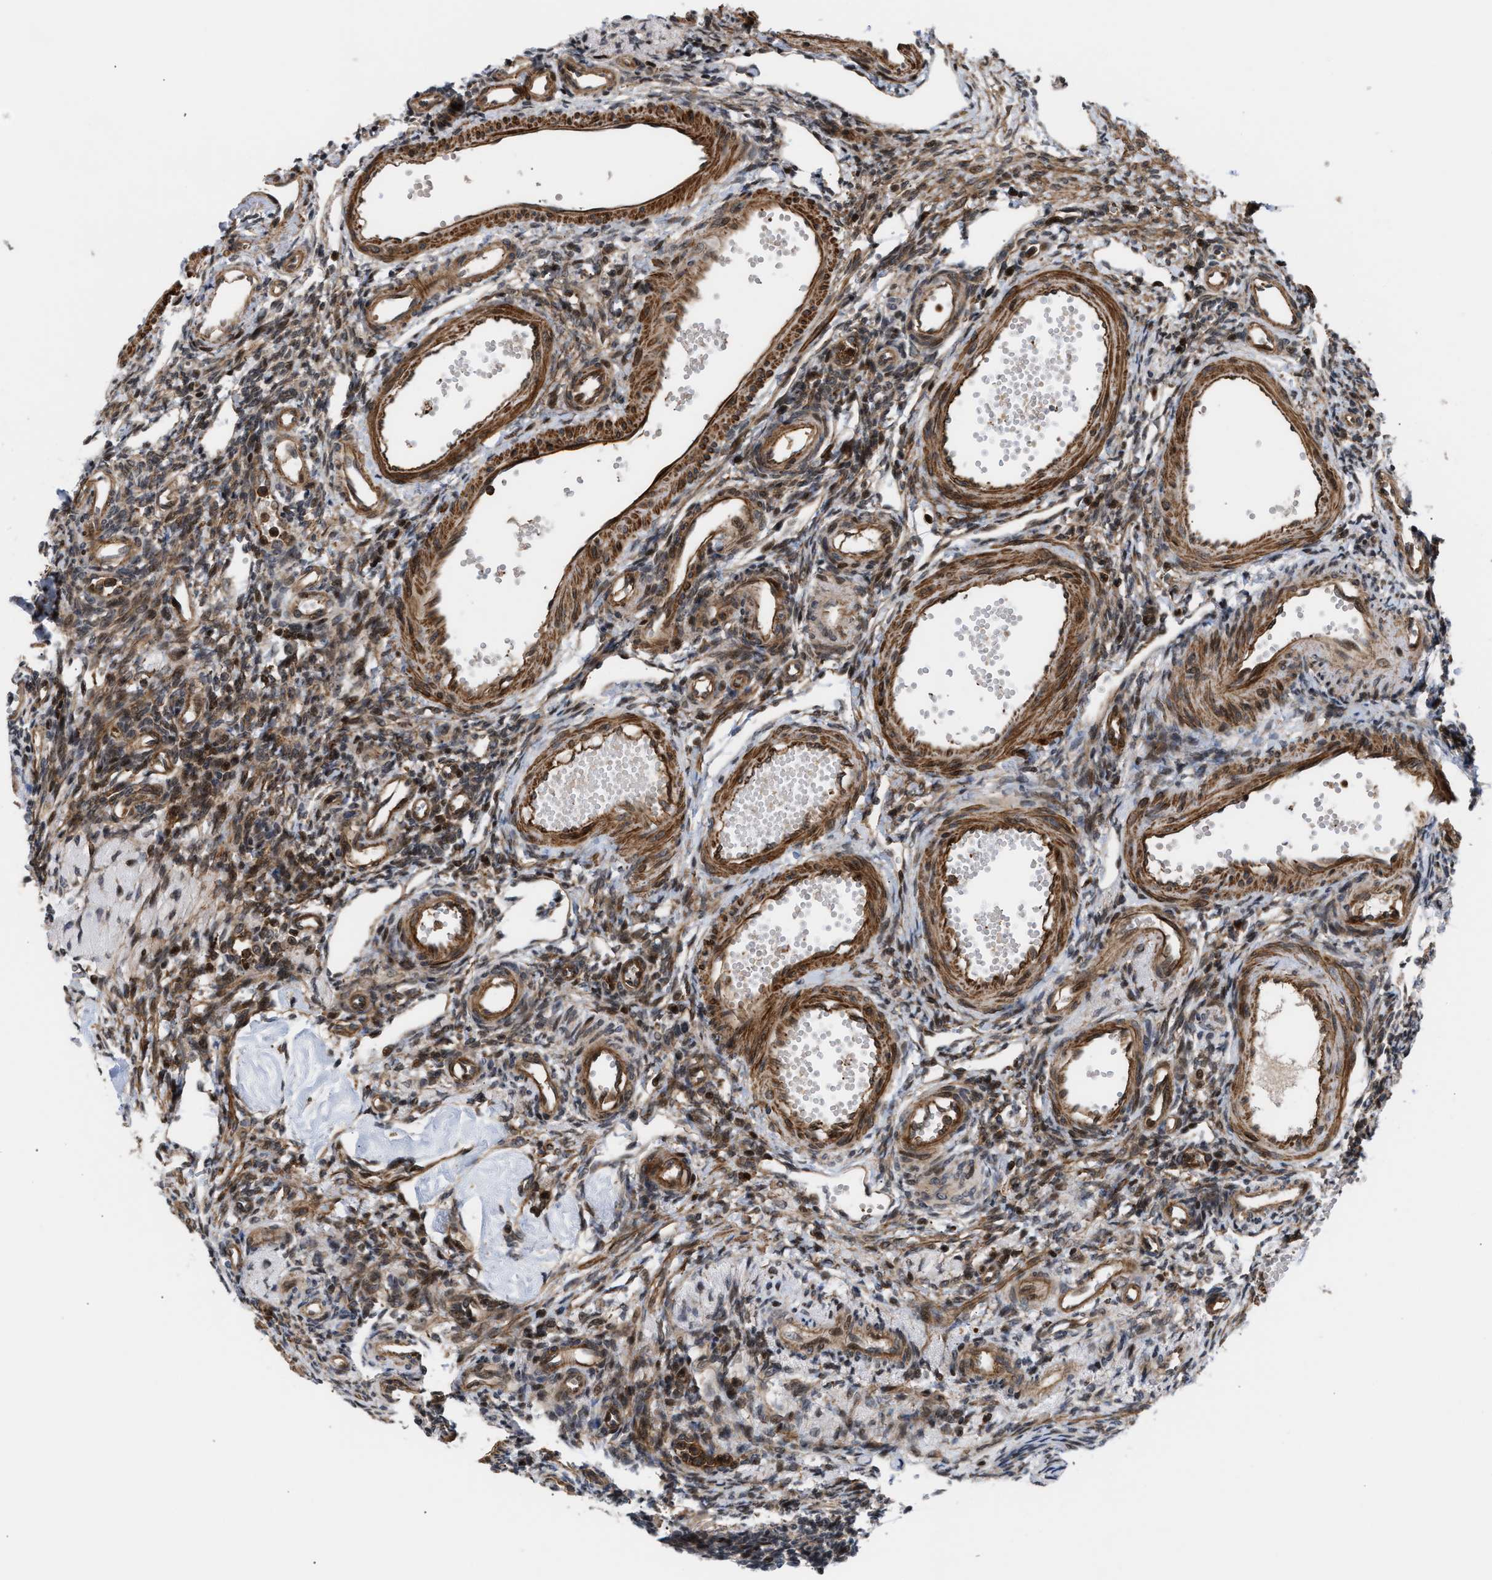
{"staining": {"intensity": "weak", "quantity": "25%-75%", "location": "nuclear"}, "tissue": "ovary", "cell_type": "Ovarian stroma cells", "image_type": "normal", "snomed": [{"axis": "morphology", "description": "Normal tissue, NOS"}, {"axis": "topography", "description": "Ovary"}], "caption": "Ovarian stroma cells demonstrate low levels of weak nuclear staining in about 25%-75% of cells in normal human ovary.", "gene": "STAU2", "patient": {"sex": "female", "age": 33}}